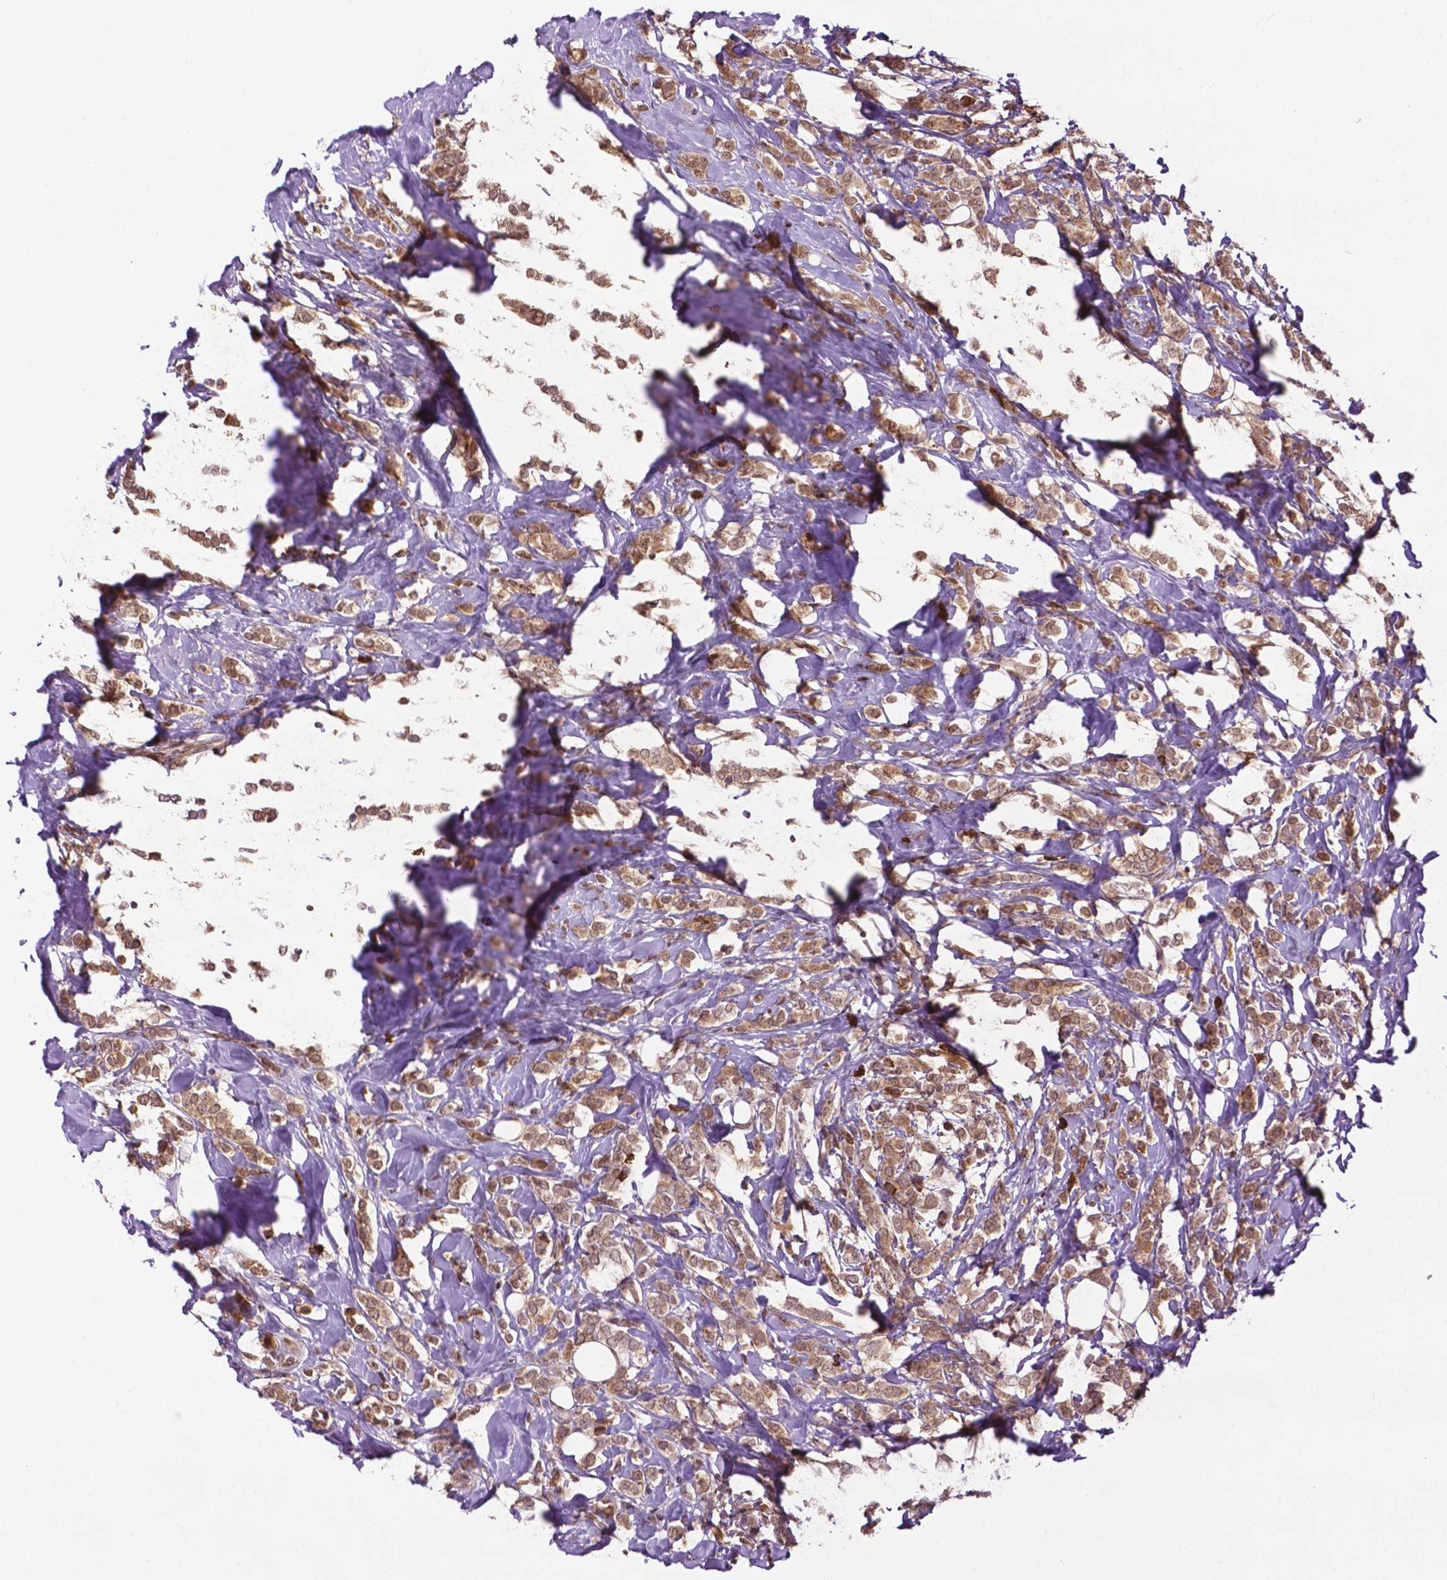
{"staining": {"intensity": "moderate", "quantity": ">75%", "location": "cytoplasmic/membranous"}, "tissue": "breast cancer", "cell_type": "Tumor cells", "image_type": "cancer", "snomed": [{"axis": "morphology", "description": "Lobular carcinoma"}, {"axis": "topography", "description": "Breast"}], "caption": "Immunohistochemical staining of human breast lobular carcinoma demonstrates medium levels of moderate cytoplasmic/membranous staining in about >75% of tumor cells.", "gene": "TMX2", "patient": {"sex": "female", "age": 49}}